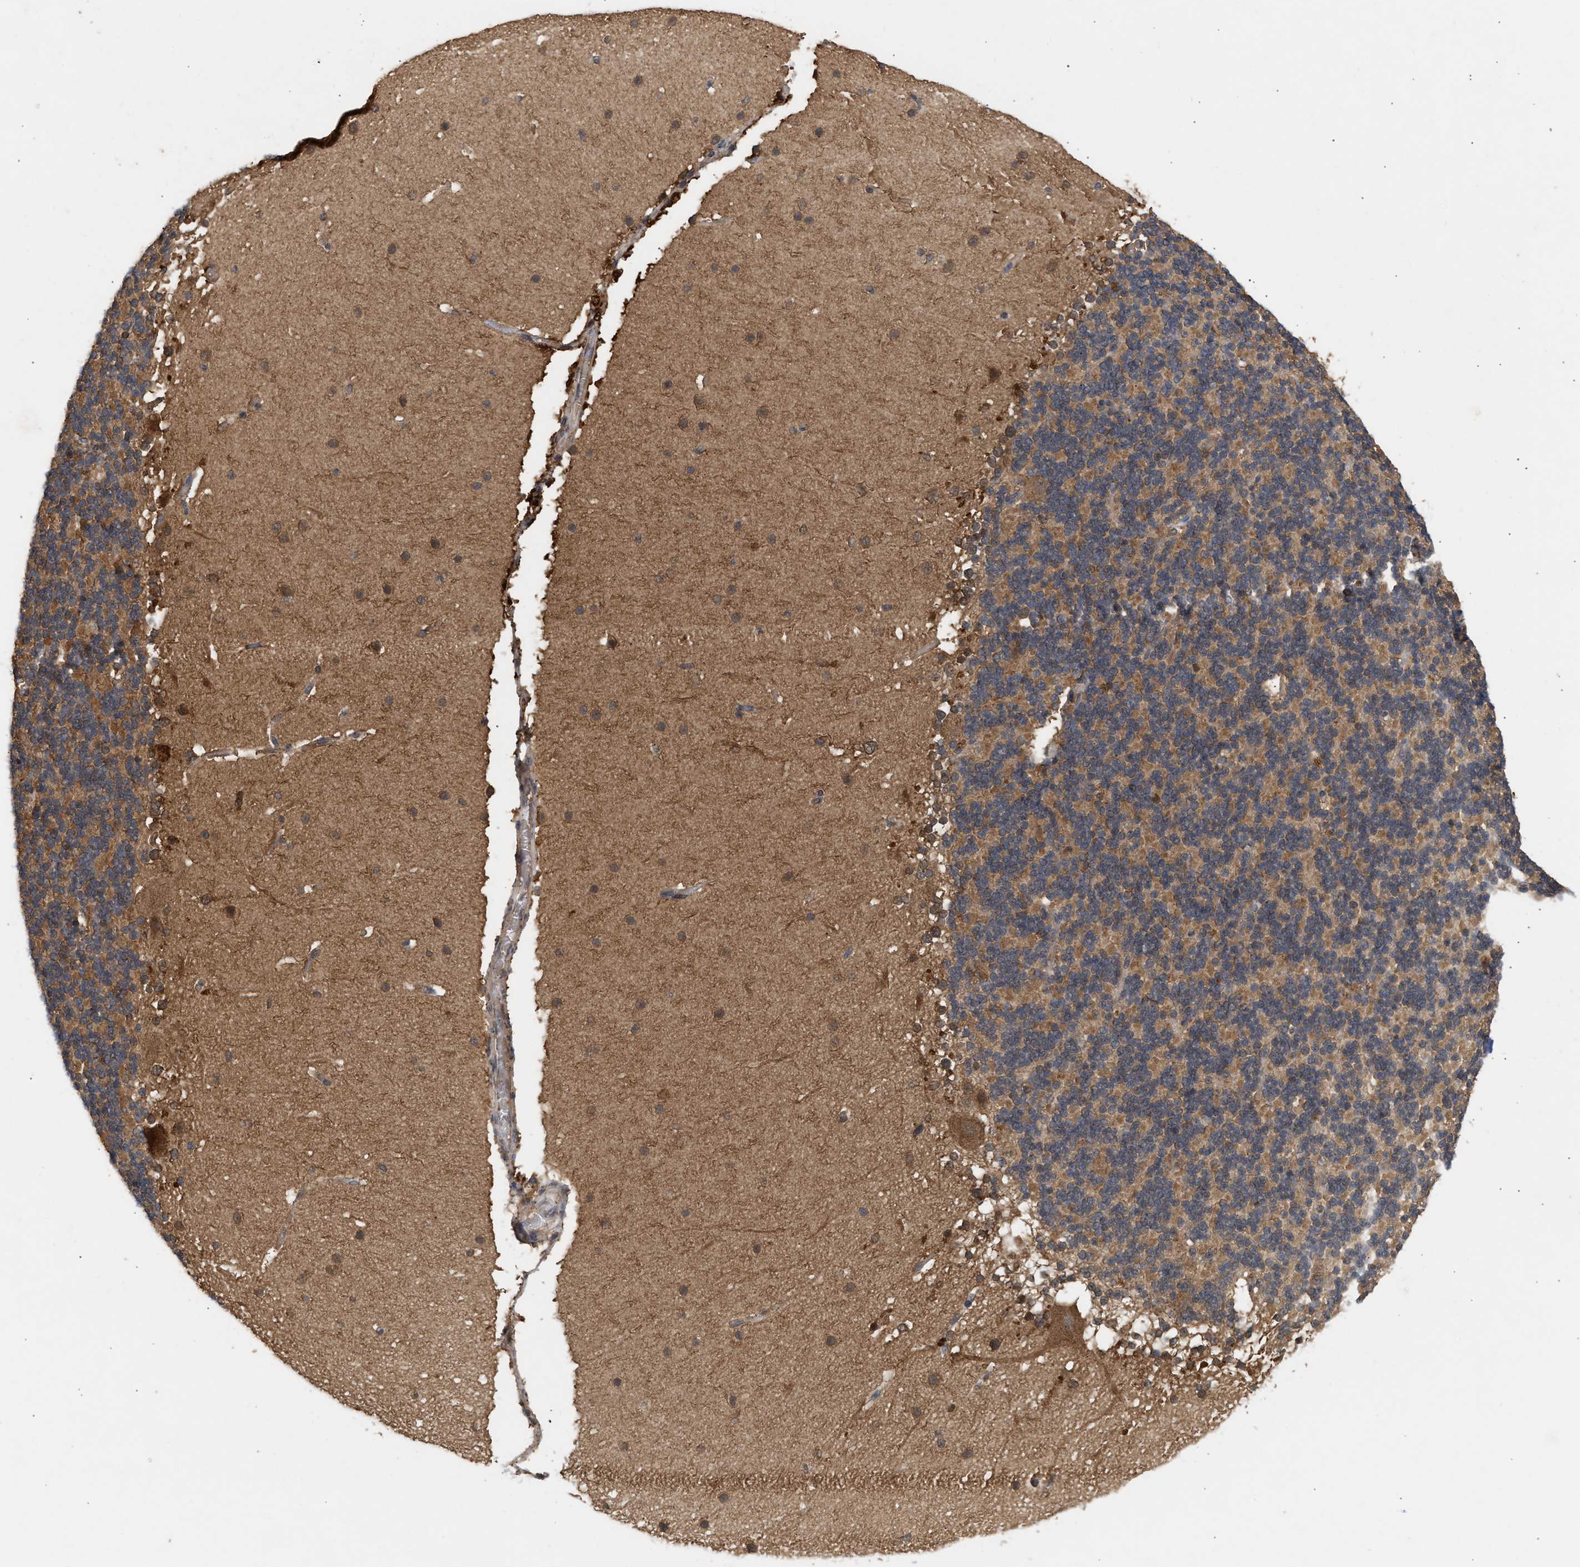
{"staining": {"intensity": "moderate", "quantity": ">75%", "location": "cytoplasmic/membranous"}, "tissue": "cerebellum", "cell_type": "Cells in granular layer", "image_type": "normal", "snomed": [{"axis": "morphology", "description": "Normal tissue, NOS"}, {"axis": "topography", "description": "Cerebellum"}], "caption": "A histopathology image of human cerebellum stained for a protein reveals moderate cytoplasmic/membranous brown staining in cells in granular layer. (DAB IHC, brown staining for protein, blue staining for nuclei).", "gene": "FITM1", "patient": {"sex": "female", "age": 19}}